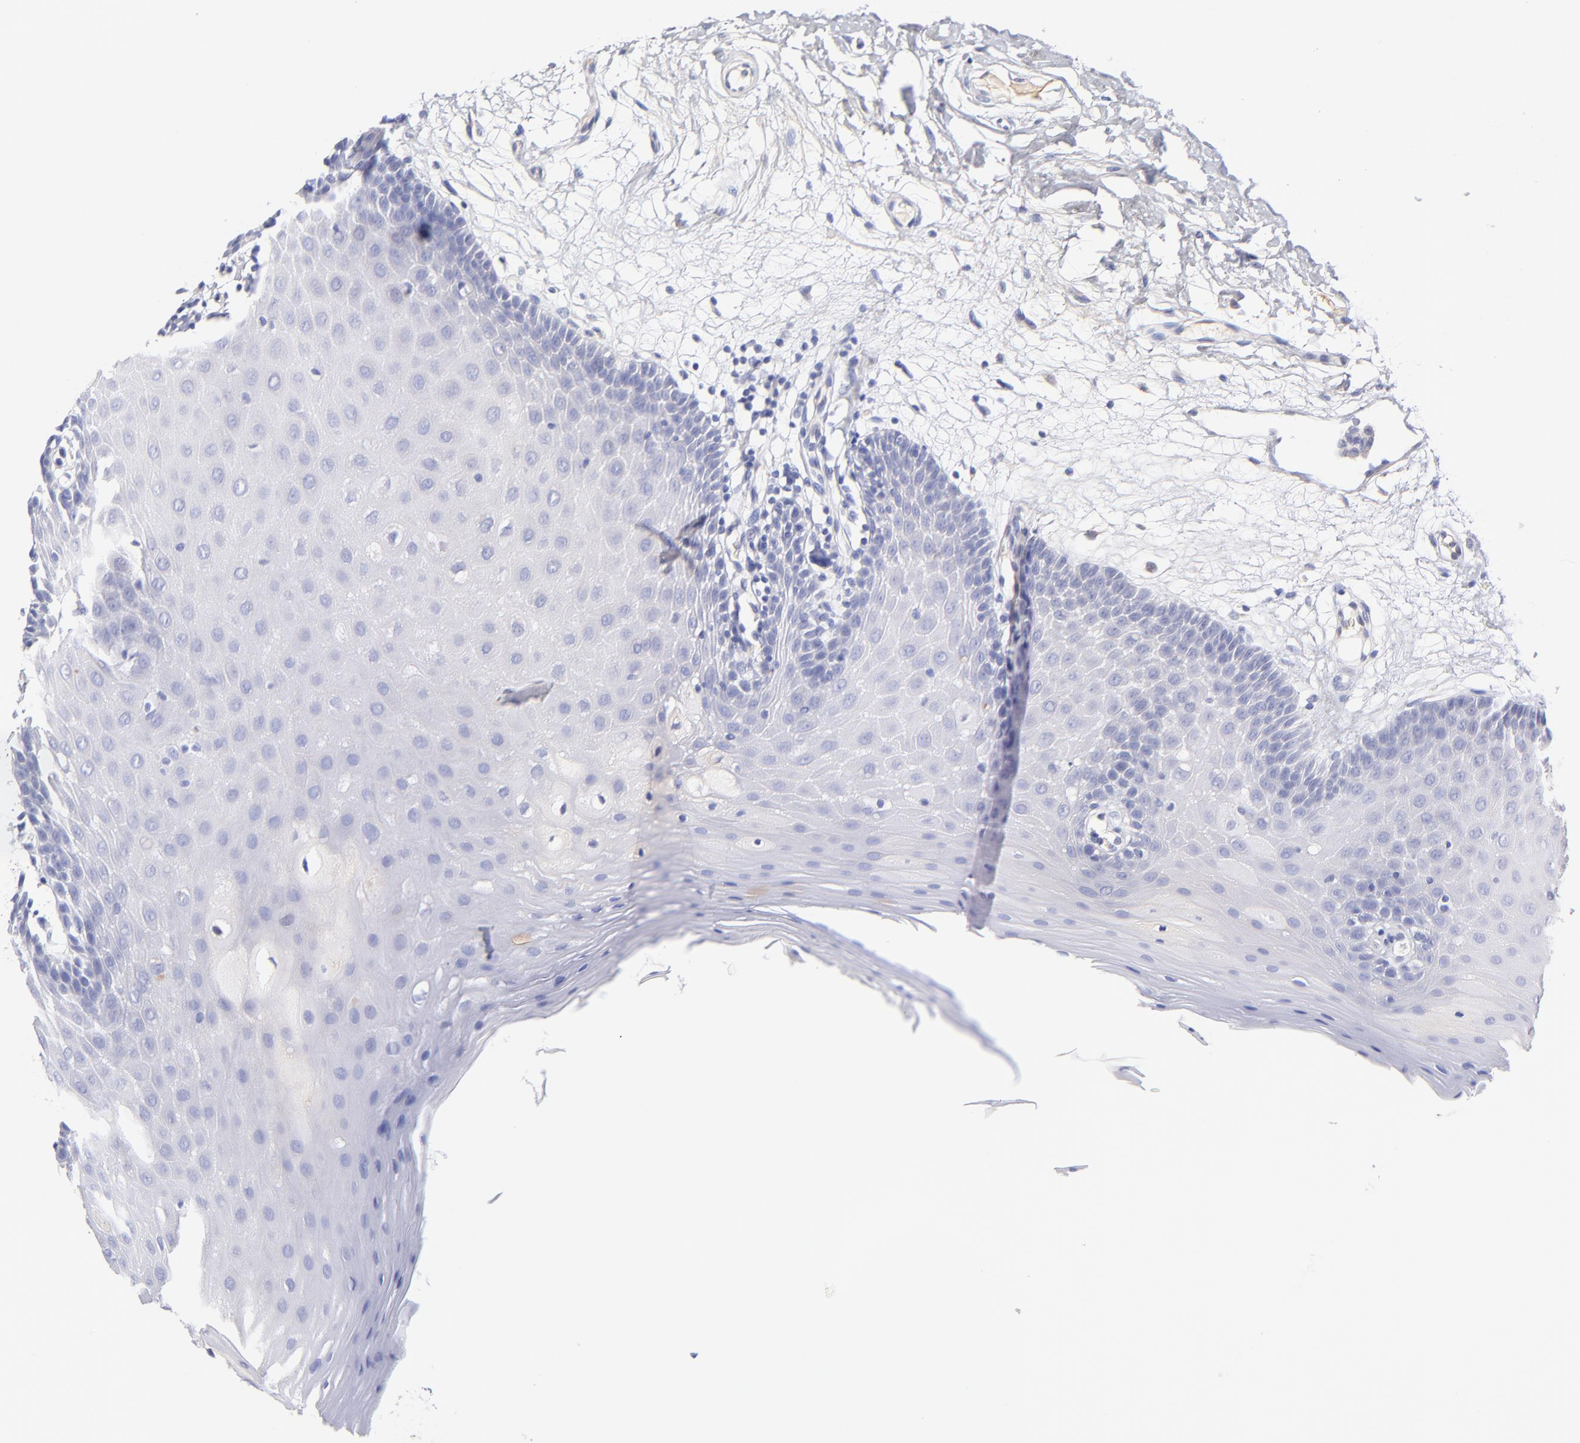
{"staining": {"intensity": "negative", "quantity": "none", "location": "none"}, "tissue": "oral mucosa", "cell_type": "Squamous epithelial cells", "image_type": "normal", "snomed": [{"axis": "morphology", "description": "Normal tissue, NOS"}, {"axis": "morphology", "description": "Squamous cell carcinoma, NOS"}, {"axis": "topography", "description": "Skeletal muscle"}, {"axis": "topography", "description": "Oral tissue"}, {"axis": "topography", "description": "Head-Neck"}], "caption": "This is a image of immunohistochemistry staining of benign oral mucosa, which shows no expression in squamous epithelial cells.", "gene": "ASB9", "patient": {"sex": "male", "age": 71}}